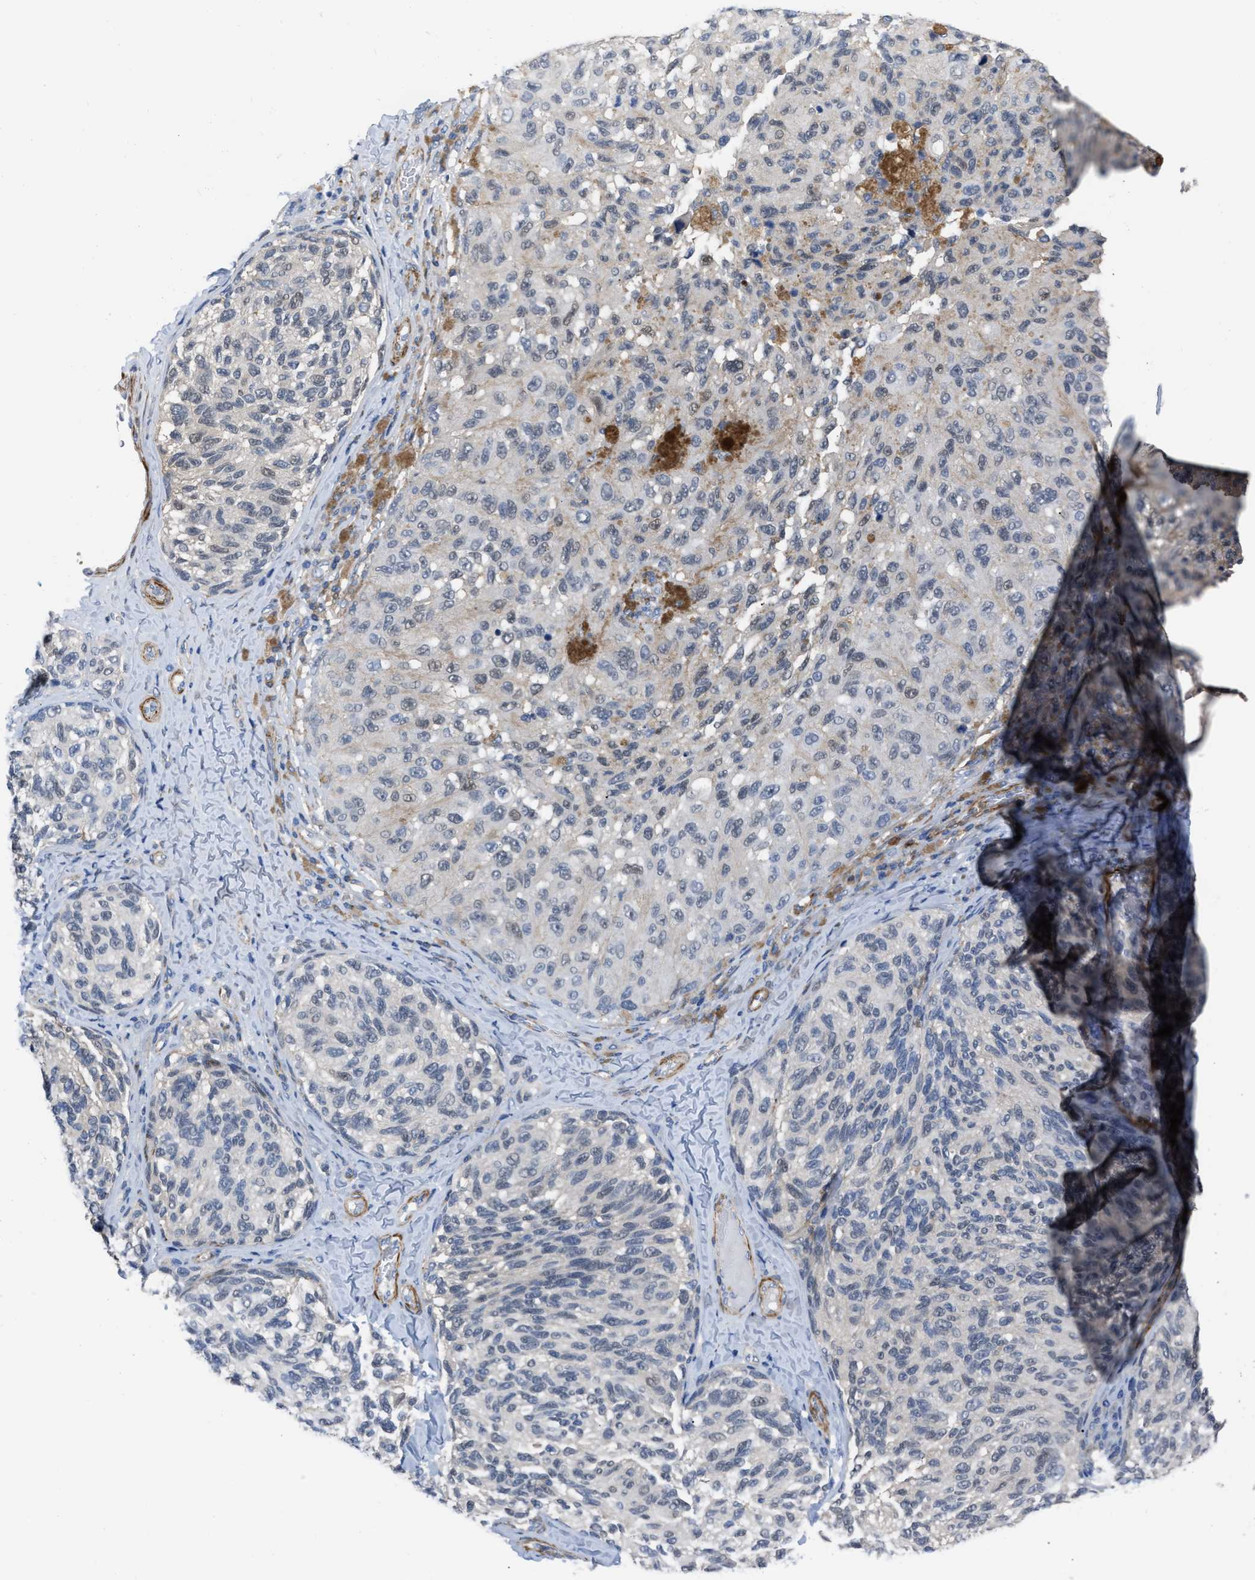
{"staining": {"intensity": "weak", "quantity": "<25%", "location": "nuclear"}, "tissue": "melanoma", "cell_type": "Tumor cells", "image_type": "cancer", "snomed": [{"axis": "morphology", "description": "Malignant melanoma, NOS"}, {"axis": "topography", "description": "Skin"}], "caption": "Protein analysis of malignant melanoma displays no significant staining in tumor cells.", "gene": "PRMT2", "patient": {"sex": "female", "age": 73}}